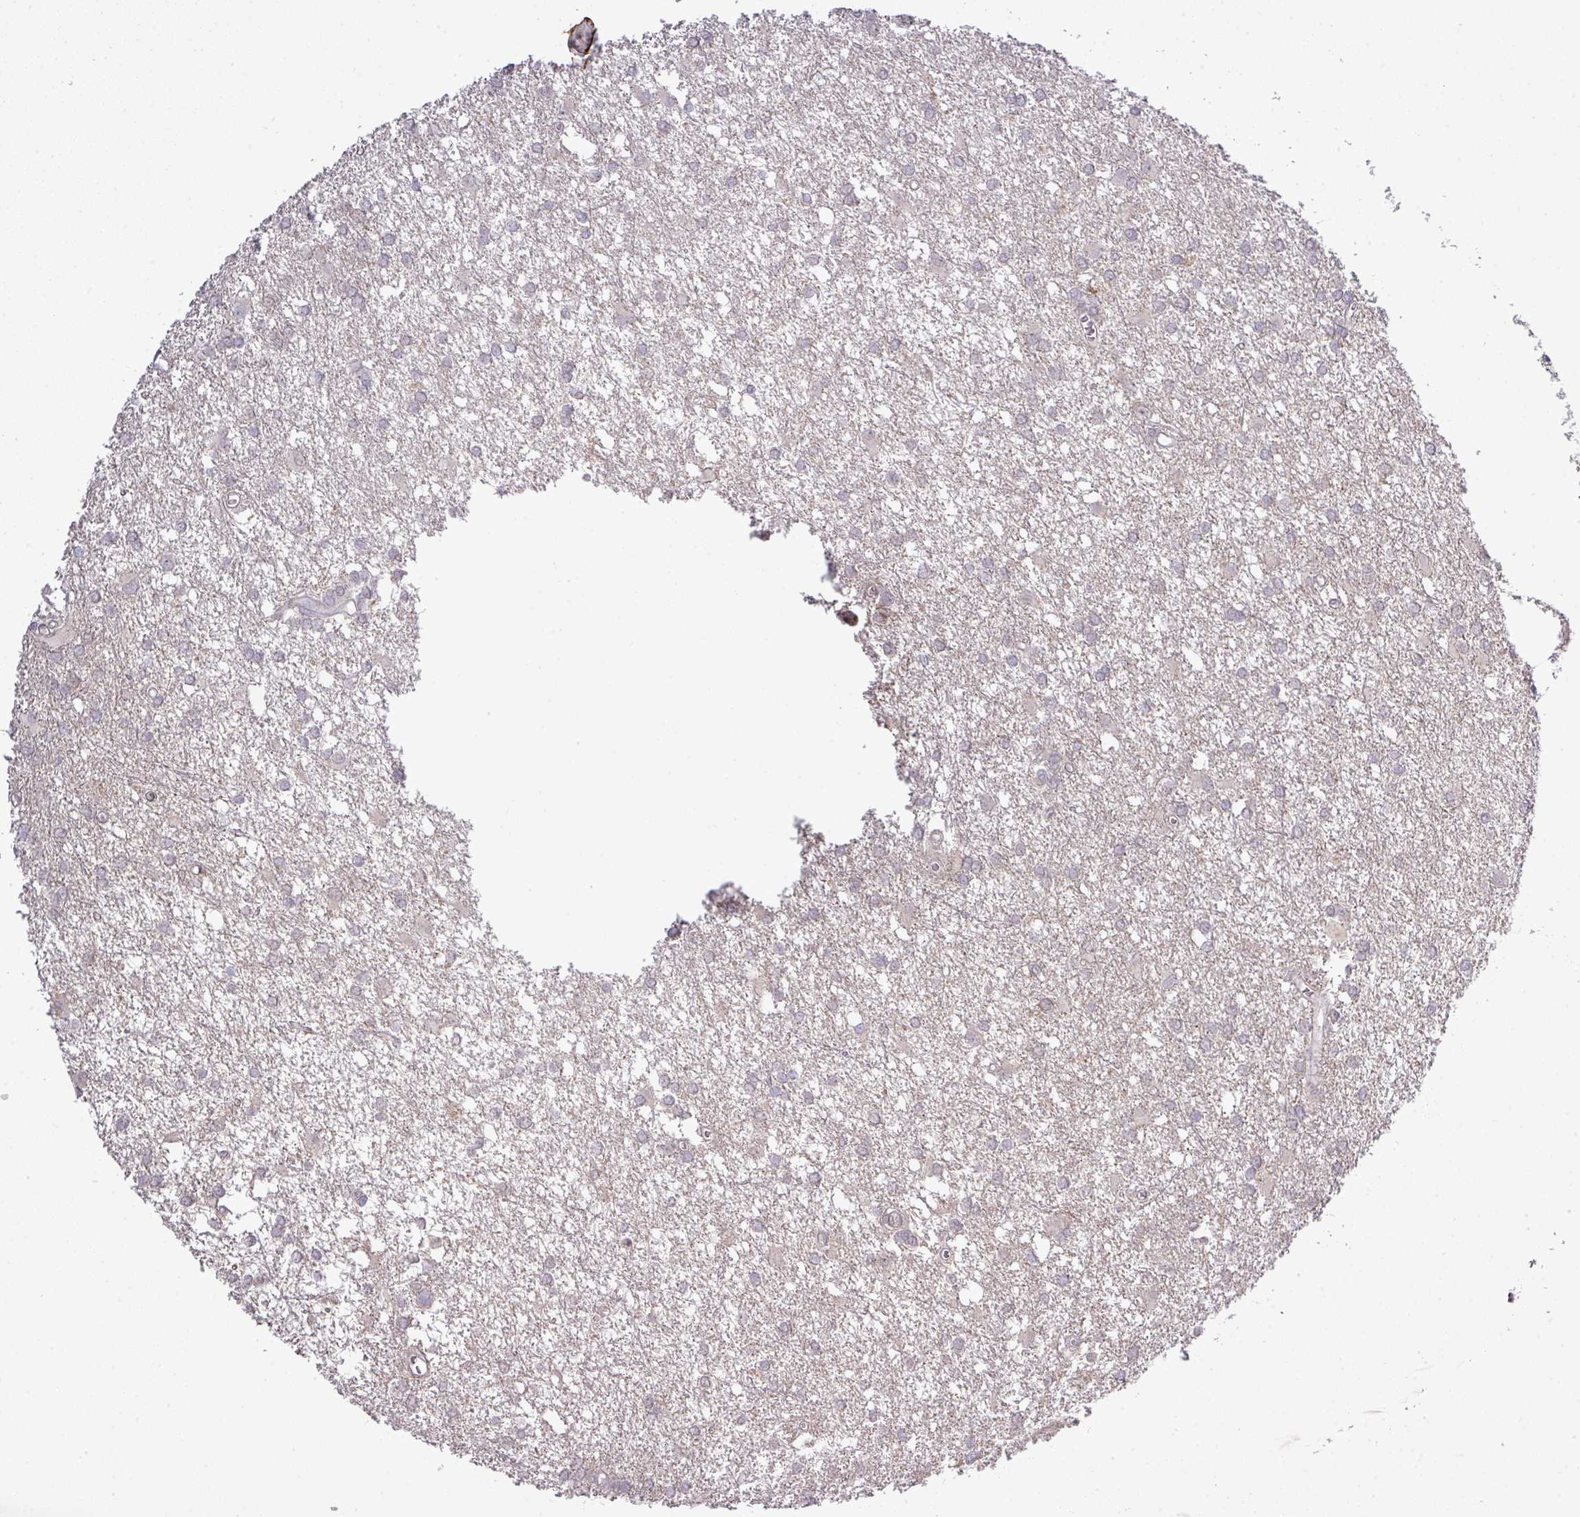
{"staining": {"intensity": "negative", "quantity": "none", "location": "none"}, "tissue": "glioma", "cell_type": "Tumor cells", "image_type": "cancer", "snomed": [{"axis": "morphology", "description": "Glioma, malignant, High grade"}, {"axis": "topography", "description": "Brain"}], "caption": "Tumor cells are negative for brown protein staining in malignant high-grade glioma.", "gene": "TPRA1", "patient": {"sex": "male", "age": 48}}